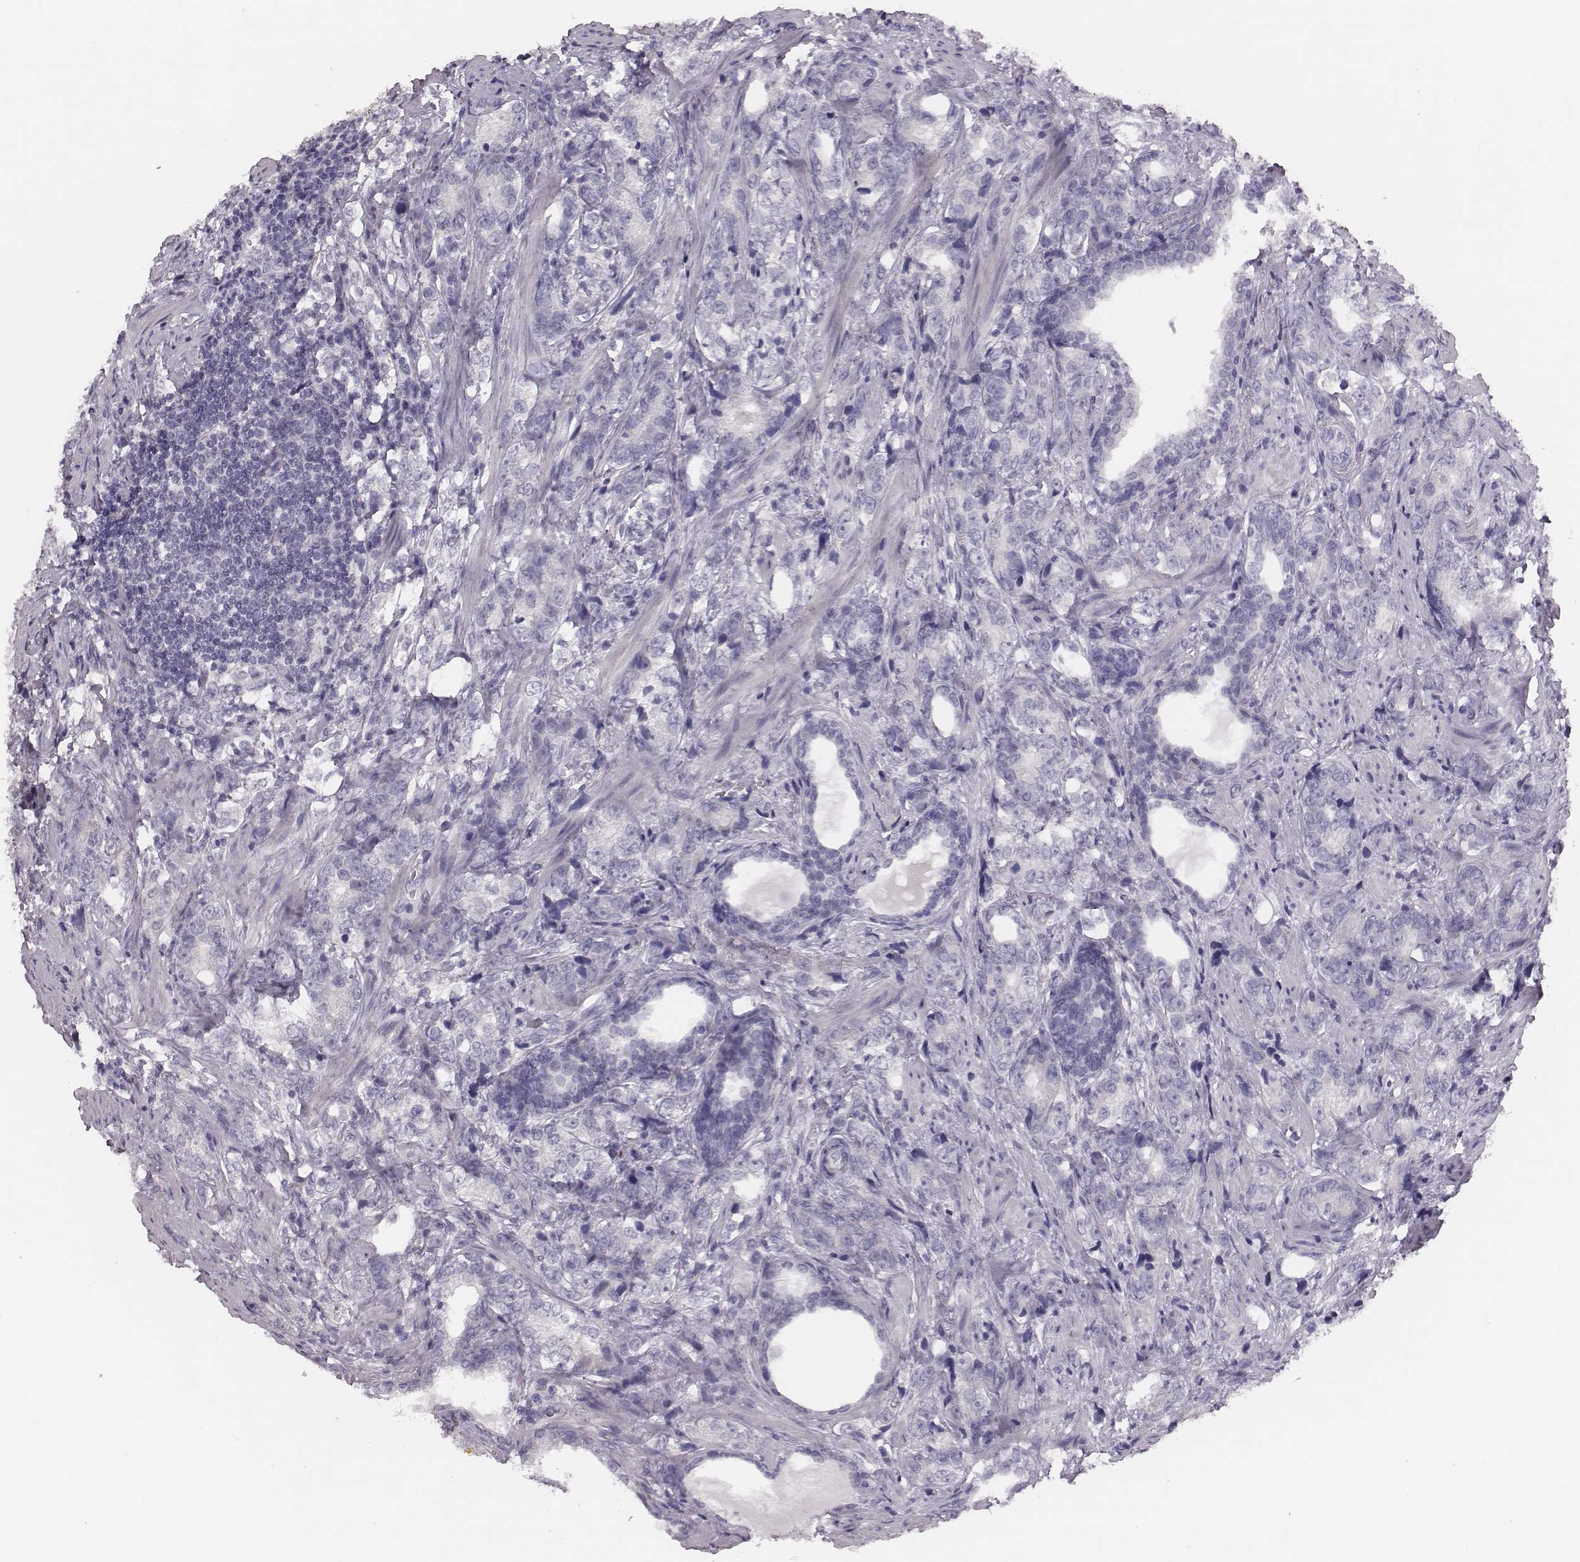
{"staining": {"intensity": "negative", "quantity": "none", "location": "none"}, "tissue": "prostate cancer", "cell_type": "Tumor cells", "image_type": "cancer", "snomed": [{"axis": "morphology", "description": "Adenocarcinoma, NOS"}, {"axis": "topography", "description": "Prostate and seminal vesicle, NOS"}], "caption": "Immunohistochemical staining of human prostate cancer (adenocarcinoma) shows no significant staining in tumor cells.", "gene": "ADGRF4", "patient": {"sex": "male", "age": 63}}